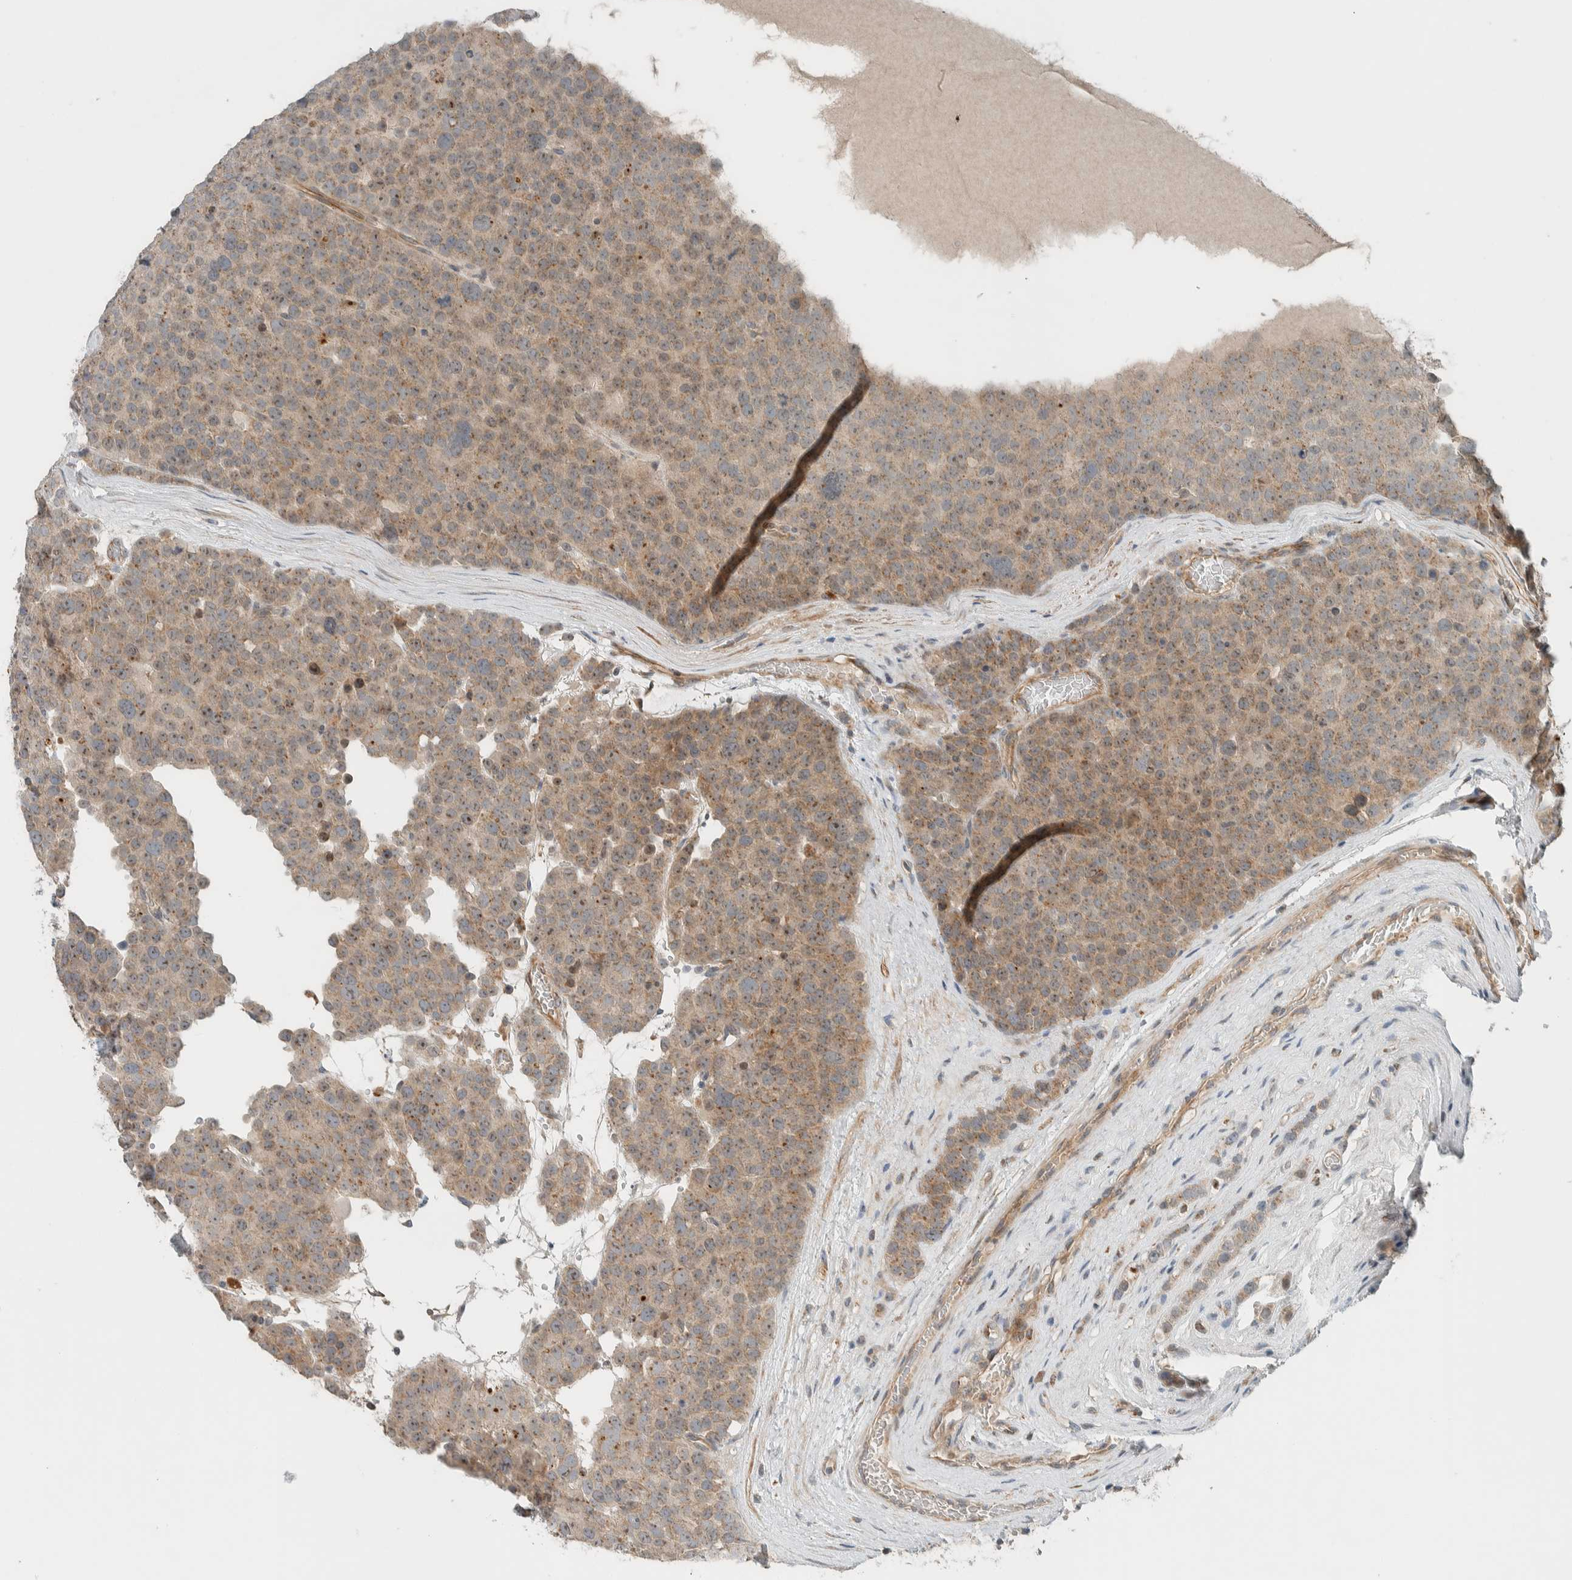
{"staining": {"intensity": "weak", "quantity": ">75%", "location": "cytoplasmic/membranous"}, "tissue": "testis cancer", "cell_type": "Tumor cells", "image_type": "cancer", "snomed": [{"axis": "morphology", "description": "Seminoma, NOS"}, {"axis": "topography", "description": "Testis"}], "caption": "Testis seminoma was stained to show a protein in brown. There is low levels of weak cytoplasmic/membranous positivity in approximately >75% of tumor cells.", "gene": "SLFN12L", "patient": {"sex": "male", "age": 71}}